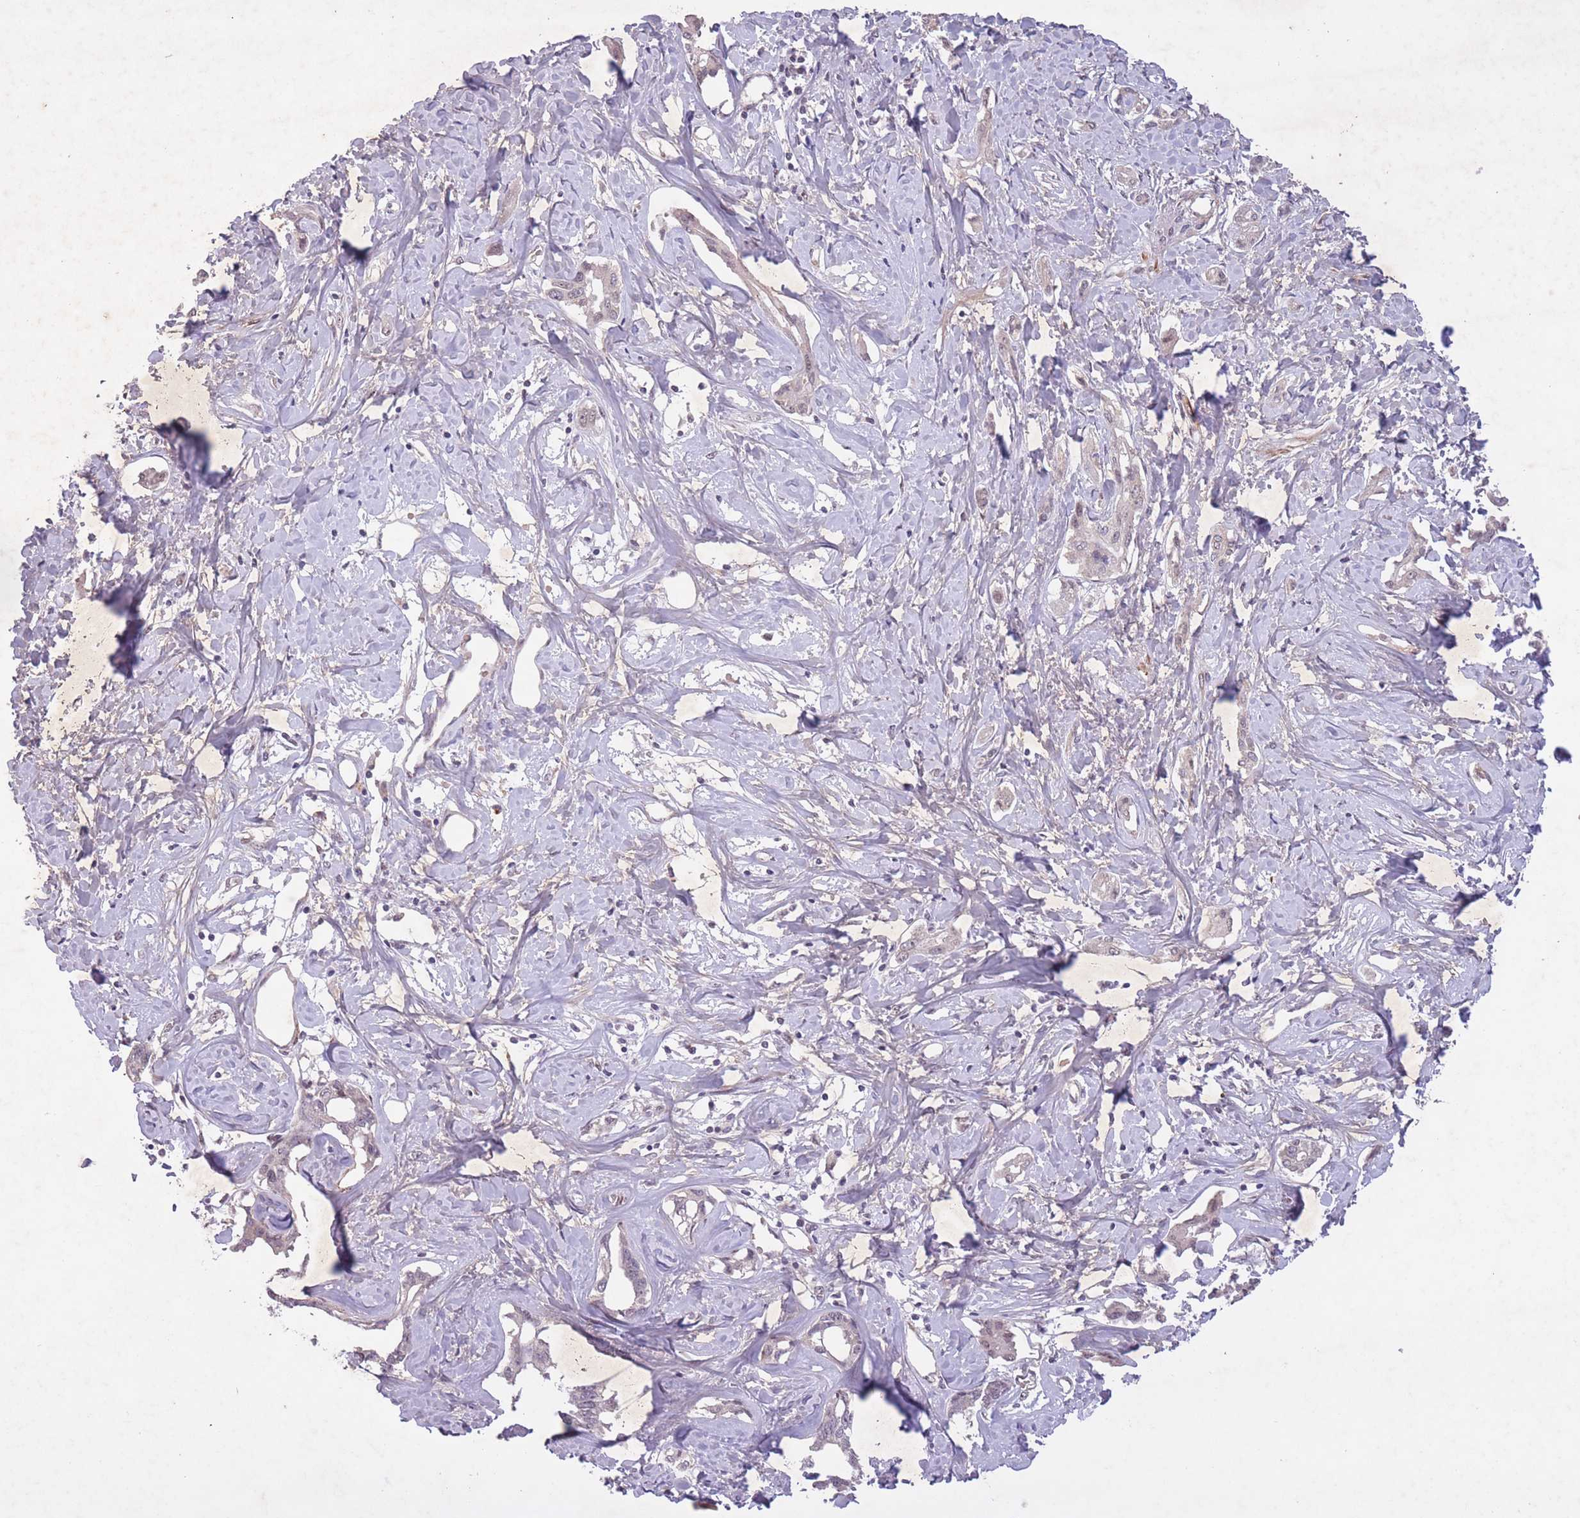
{"staining": {"intensity": "weak", "quantity": "<25%", "location": "nuclear"}, "tissue": "liver cancer", "cell_type": "Tumor cells", "image_type": "cancer", "snomed": [{"axis": "morphology", "description": "Cholangiocarcinoma"}, {"axis": "topography", "description": "Liver"}], "caption": "High magnification brightfield microscopy of liver cancer stained with DAB (3,3'-diaminobenzidine) (brown) and counterstained with hematoxylin (blue): tumor cells show no significant positivity.", "gene": "CBX6", "patient": {"sex": "male", "age": 59}}